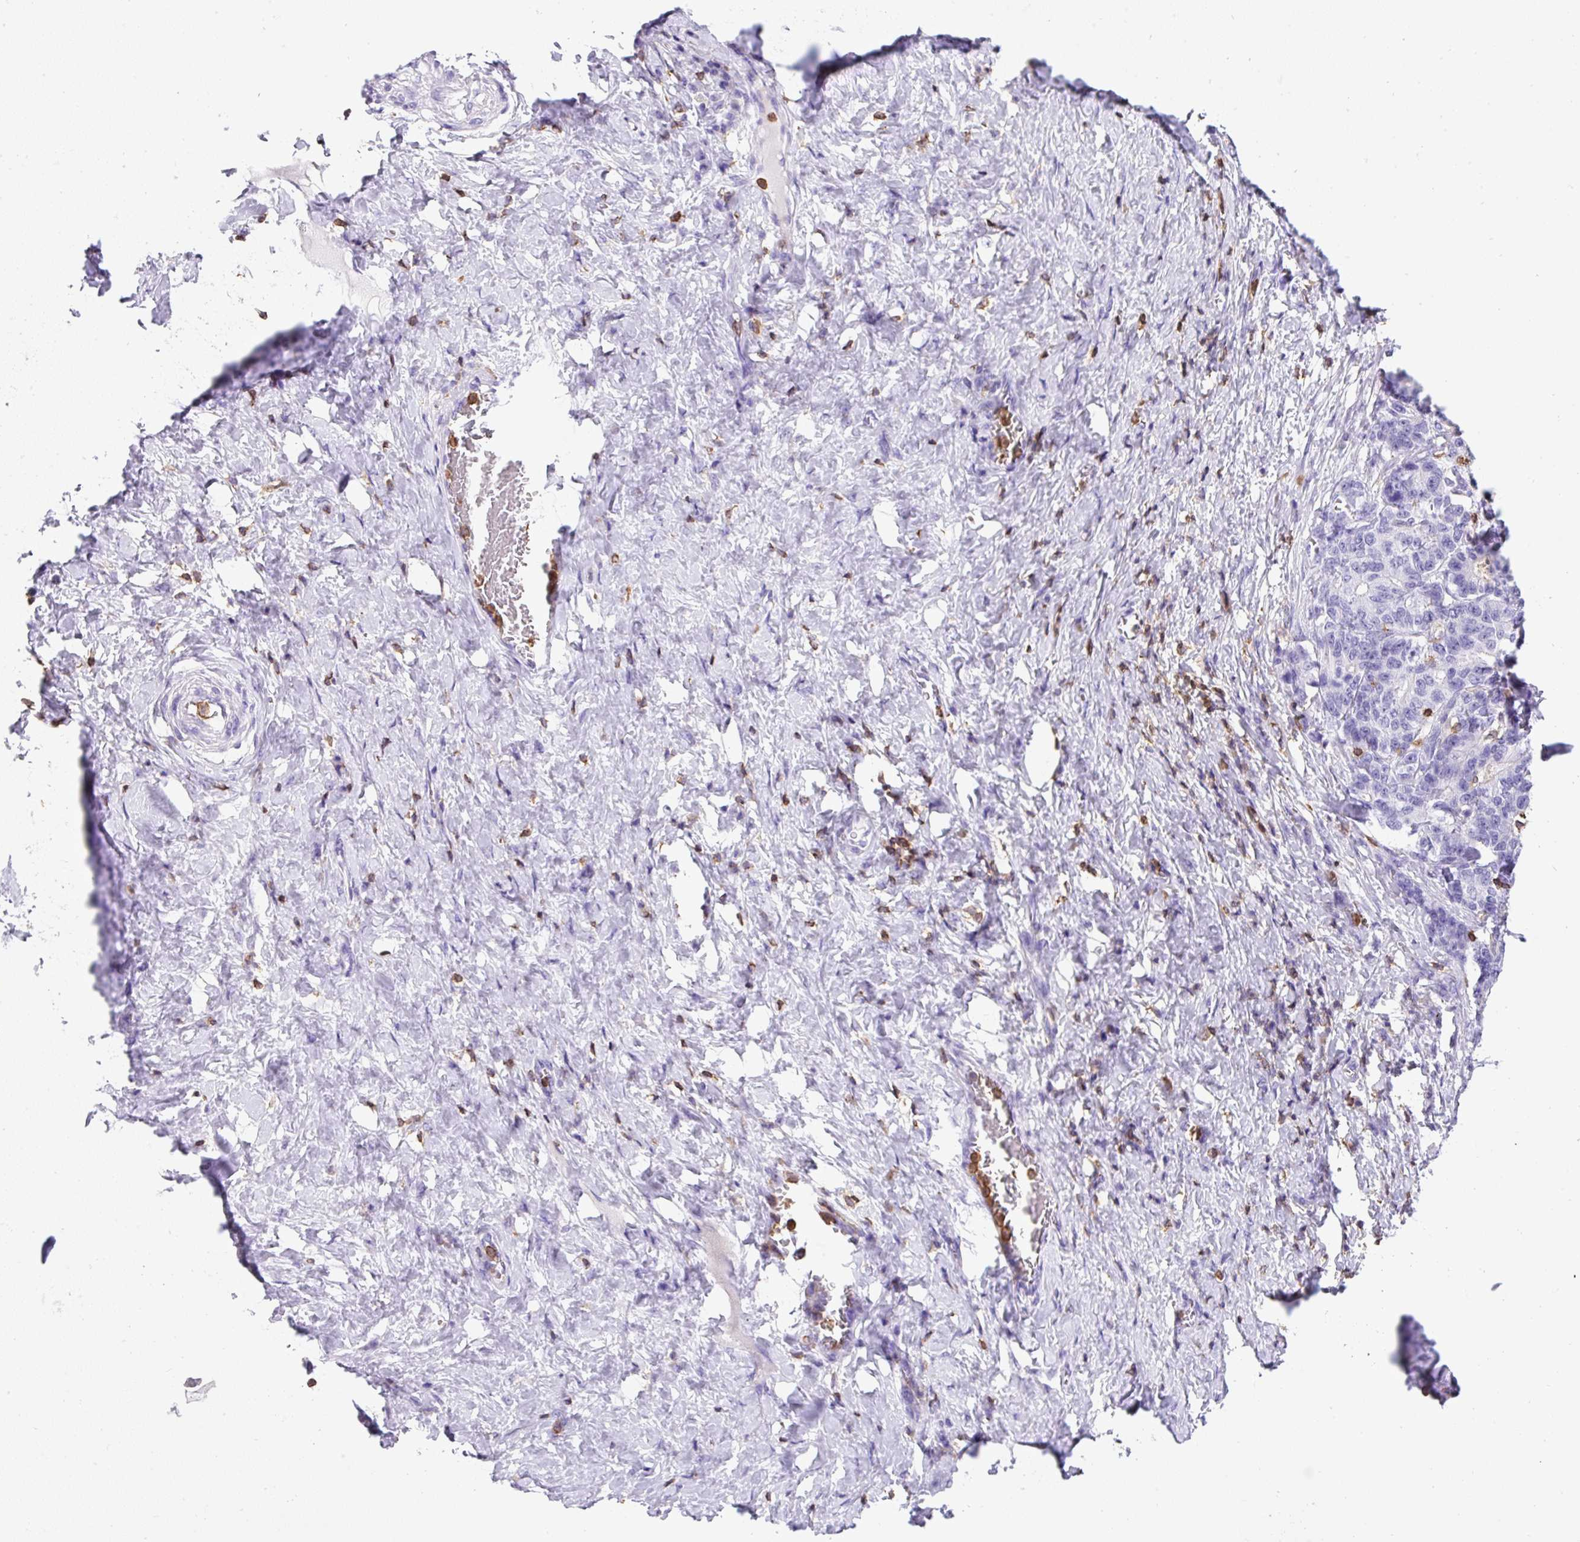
{"staining": {"intensity": "negative", "quantity": "none", "location": "none"}, "tissue": "stomach cancer", "cell_type": "Tumor cells", "image_type": "cancer", "snomed": [{"axis": "morphology", "description": "Normal tissue, NOS"}, {"axis": "morphology", "description": "Adenocarcinoma, NOS"}, {"axis": "topography", "description": "Stomach"}], "caption": "This is an immunohistochemistry (IHC) histopathology image of stomach adenocarcinoma. There is no staining in tumor cells.", "gene": "FAM228B", "patient": {"sex": "female", "age": 64}}